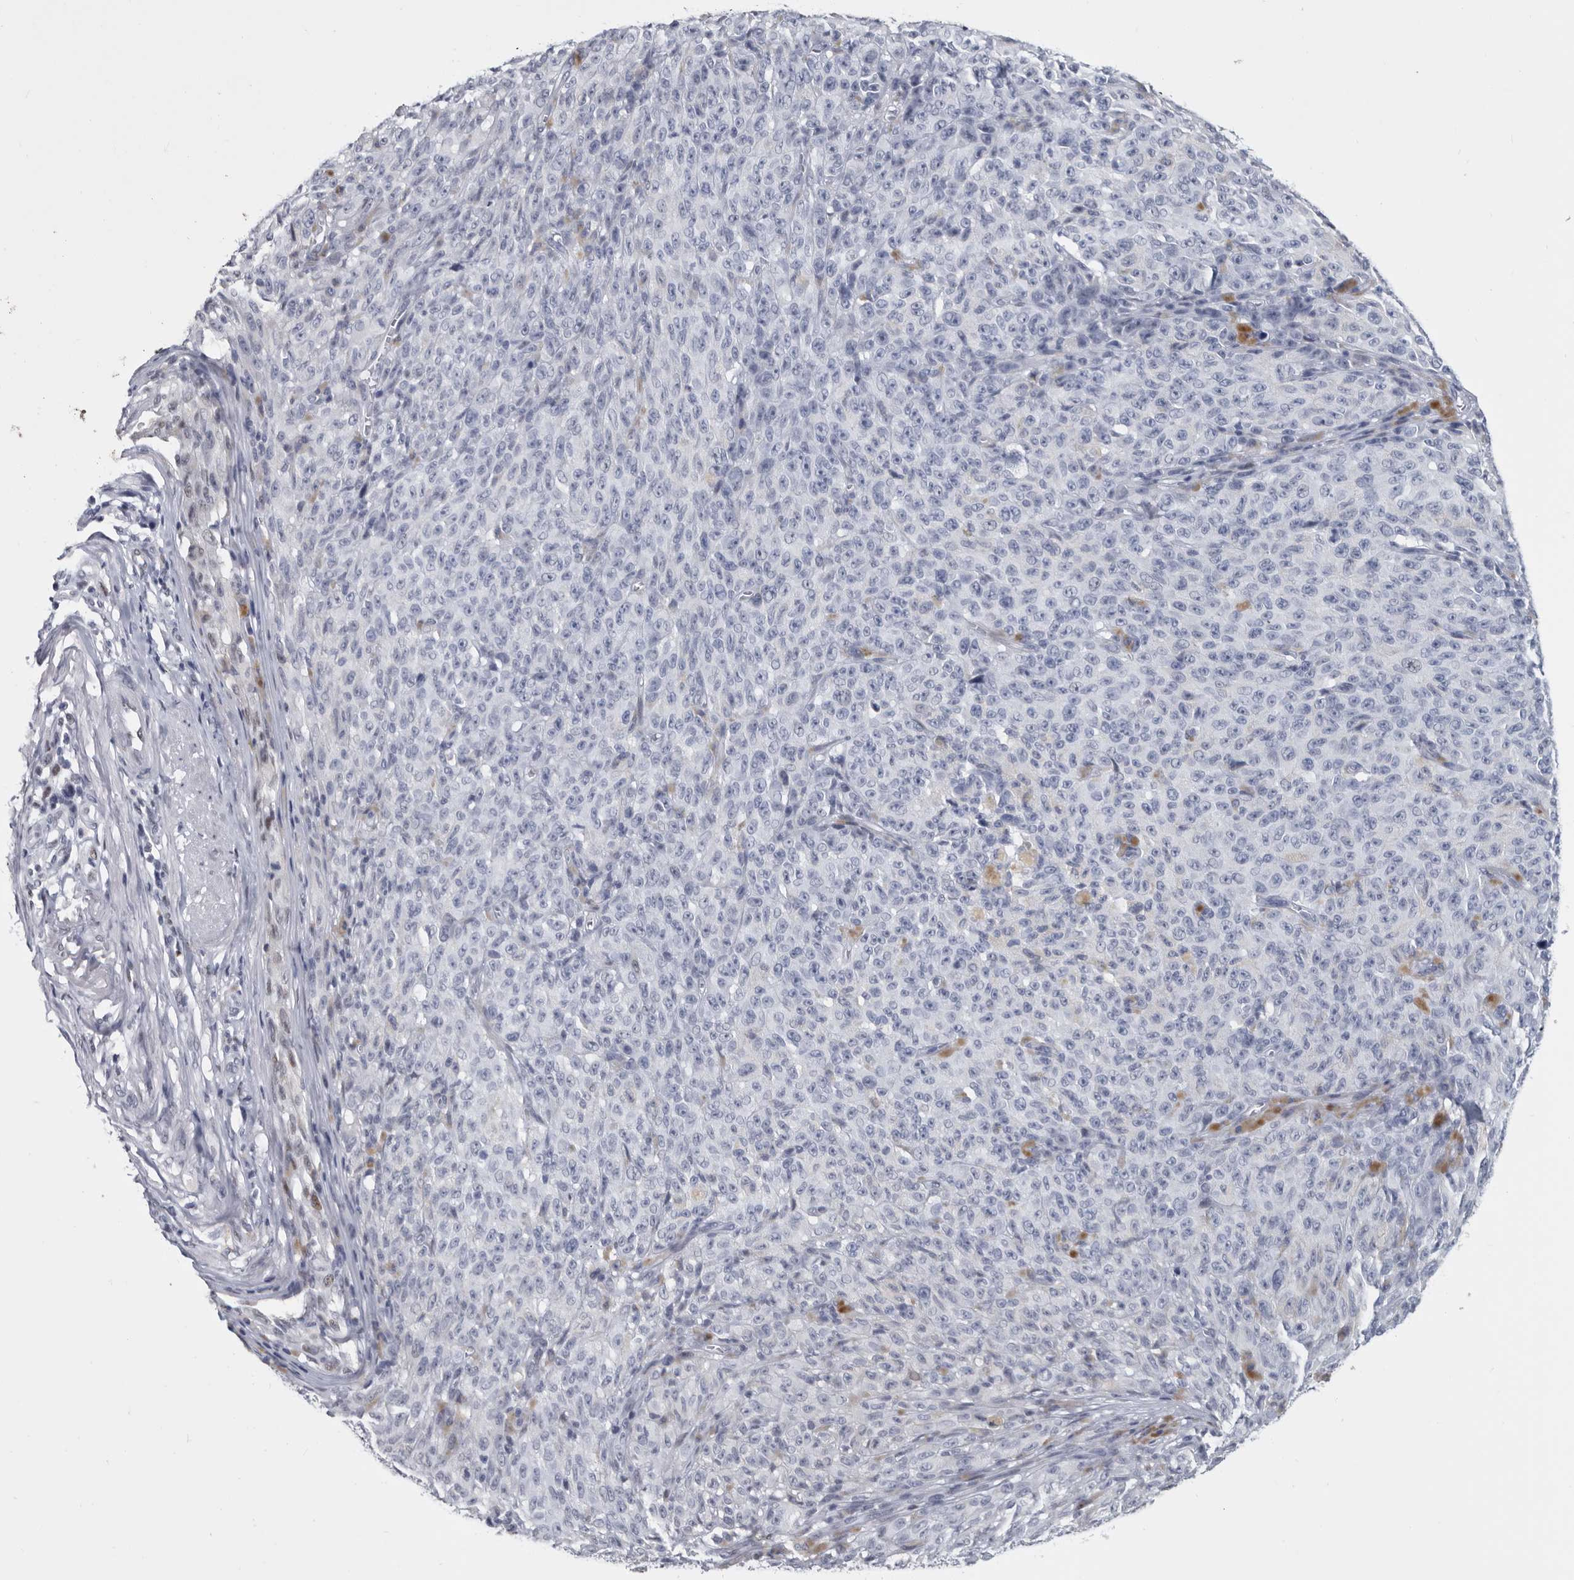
{"staining": {"intensity": "negative", "quantity": "none", "location": "none"}, "tissue": "melanoma", "cell_type": "Tumor cells", "image_type": "cancer", "snomed": [{"axis": "morphology", "description": "Malignant melanoma, NOS"}, {"axis": "topography", "description": "Skin"}], "caption": "An immunohistochemistry (IHC) photomicrograph of malignant melanoma is shown. There is no staining in tumor cells of malignant melanoma.", "gene": "WRAP73", "patient": {"sex": "female", "age": 82}}